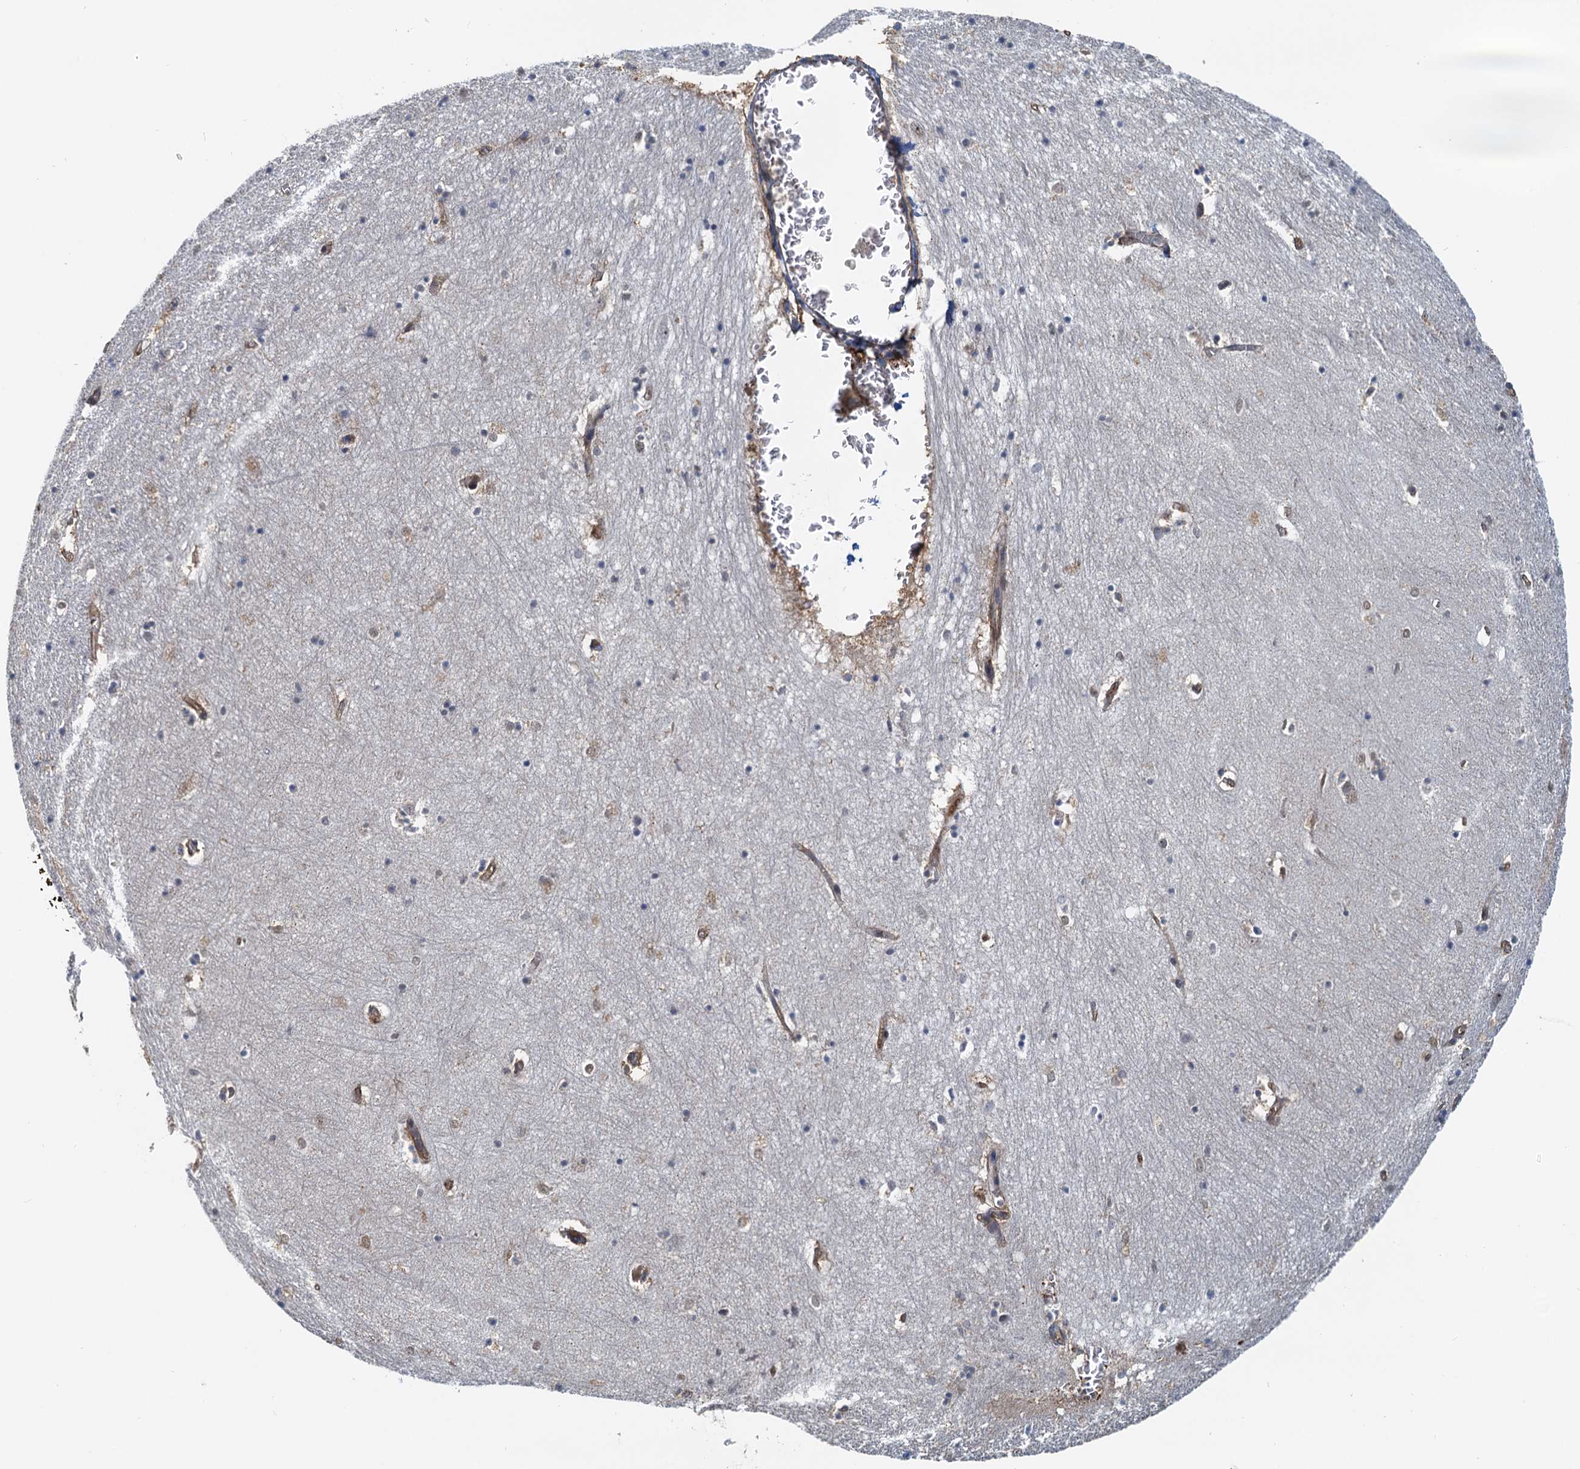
{"staining": {"intensity": "negative", "quantity": "none", "location": "none"}, "tissue": "hippocampus", "cell_type": "Glial cells", "image_type": "normal", "snomed": [{"axis": "morphology", "description": "Normal tissue, NOS"}, {"axis": "topography", "description": "Hippocampus"}], "caption": "DAB (3,3'-diaminobenzidine) immunohistochemical staining of benign hippocampus exhibits no significant positivity in glial cells. Brightfield microscopy of IHC stained with DAB (3,3'-diaminobenzidine) (brown) and hematoxylin (blue), captured at high magnification.", "gene": "SPINDOC", "patient": {"sex": "female", "age": 64}}